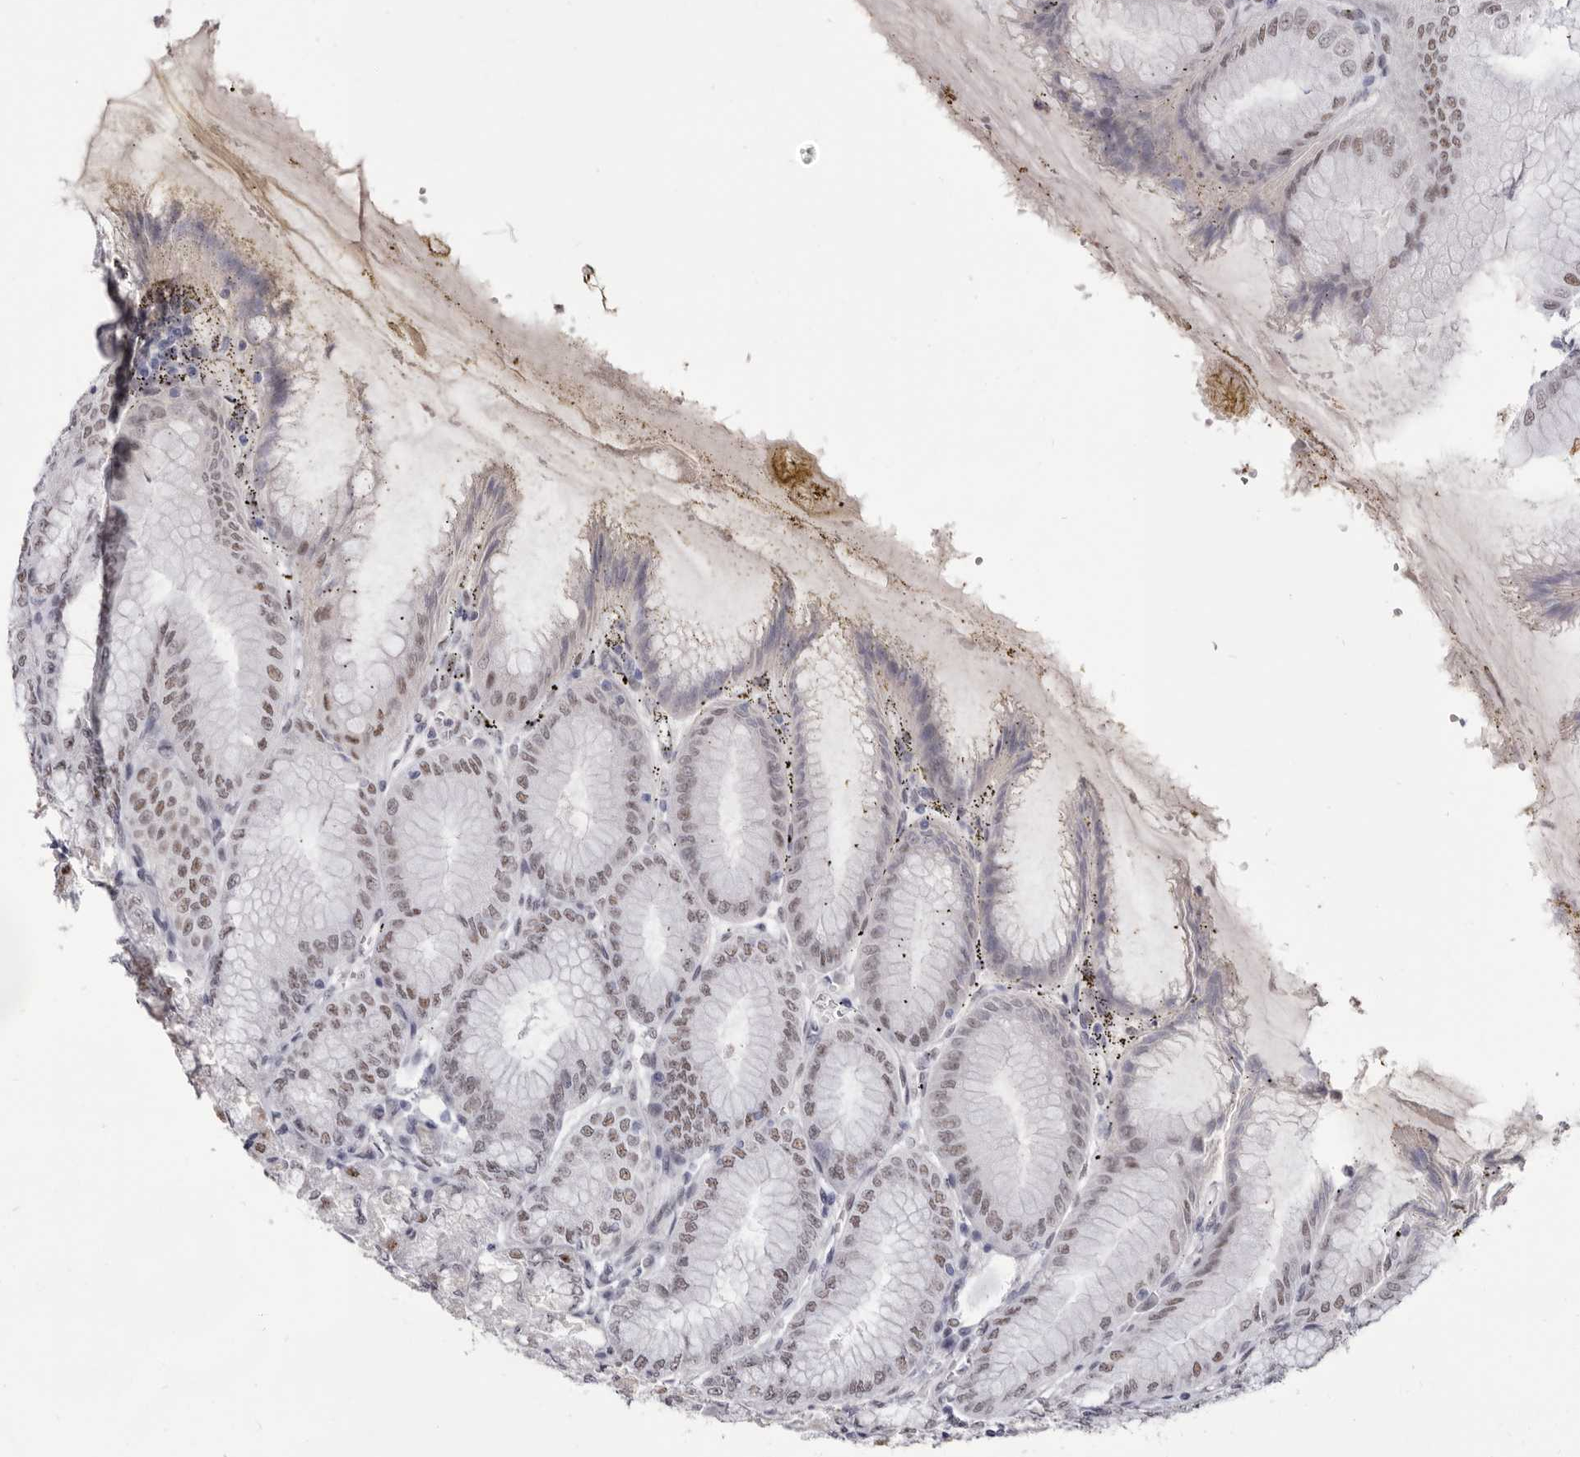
{"staining": {"intensity": "moderate", "quantity": "25%-75%", "location": "nuclear"}, "tissue": "stomach", "cell_type": "Glandular cells", "image_type": "normal", "snomed": [{"axis": "morphology", "description": "Normal tissue, NOS"}, {"axis": "topography", "description": "Stomach, lower"}], "caption": "A histopathology image of human stomach stained for a protein demonstrates moderate nuclear brown staining in glandular cells.", "gene": "ZNF326", "patient": {"sex": "male", "age": 71}}